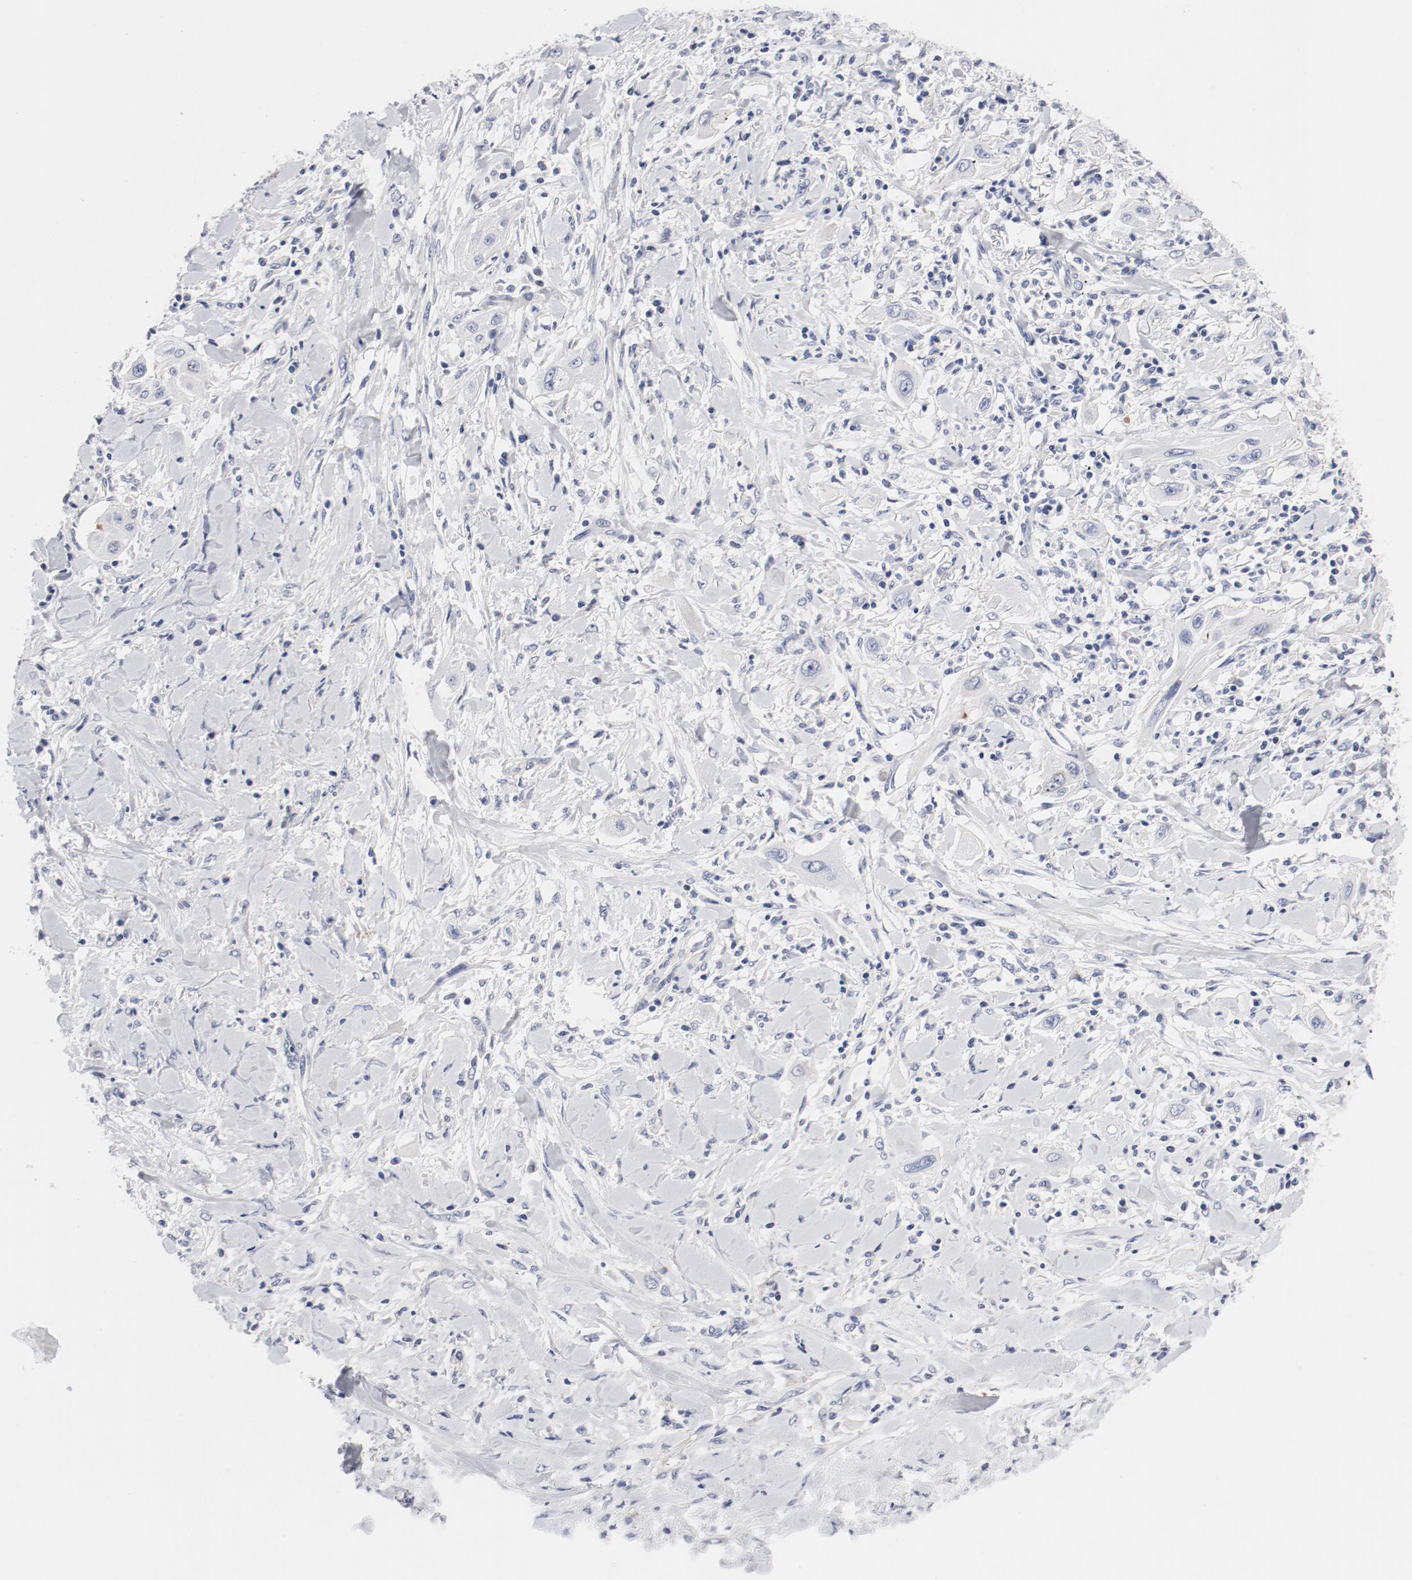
{"staining": {"intensity": "negative", "quantity": "none", "location": "none"}, "tissue": "lung cancer", "cell_type": "Tumor cells", "image_type": "cancer", "snomed": [{"axis": "morphology", "description": "Squamous cell carcinoma, NOS"}, {"axis": "topography", "description": "Lung"}], "caption": "DAB immunohistochemical staining of human squamous cell carcinoma (lung) exhibits no significant staining in tumor cells.", "gene": "KCNK13", "patient": {"sex": "female", "age": 47}}